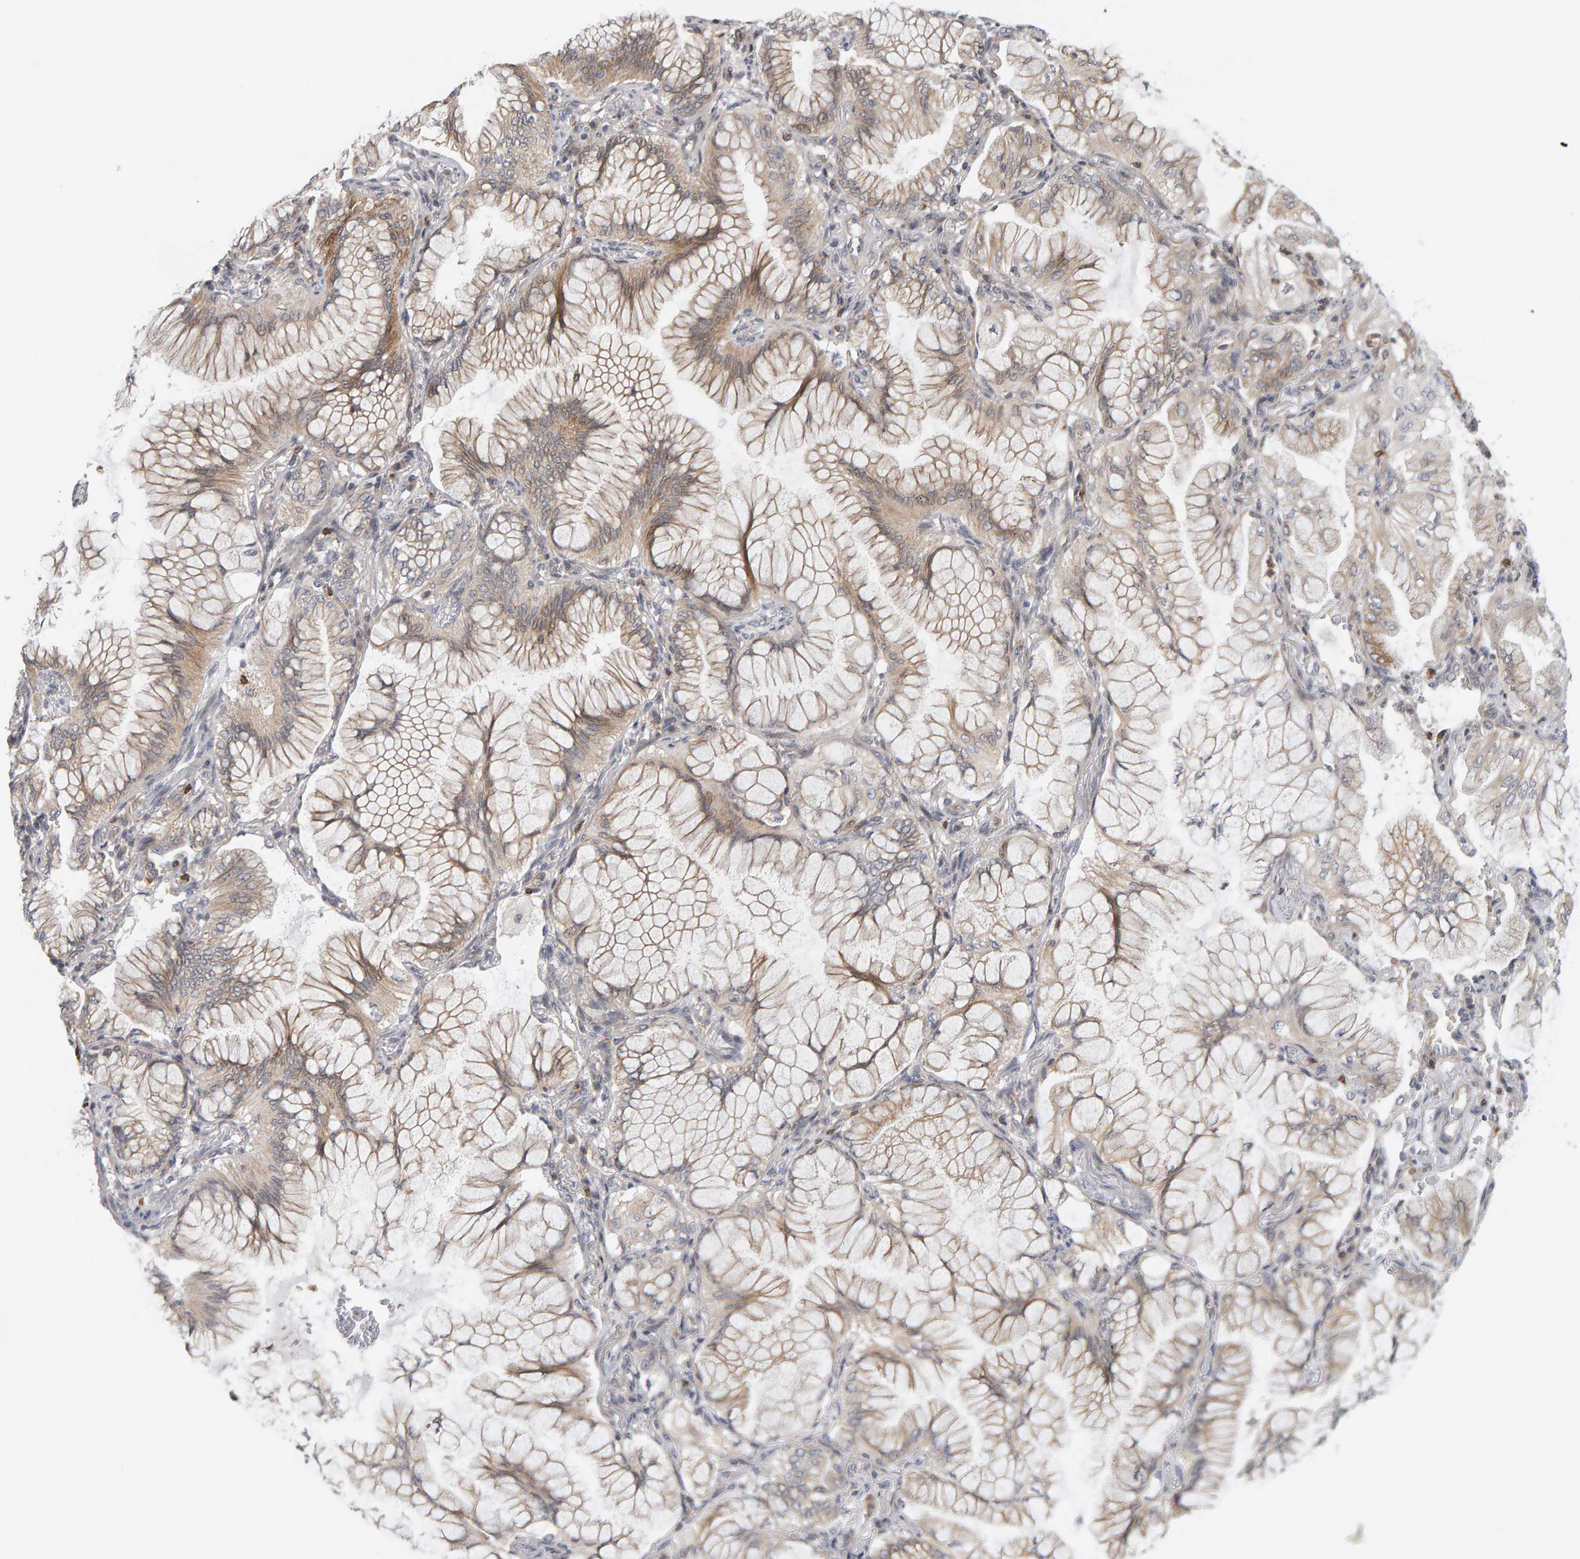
{"staining": {"intensity": "weak", "quantity": ">75%", "location": "cytoplasmic/membranous"}, "tissue": "lung cancer", "cell_type": "Tumor cells", "image_type": "cancer", "snomed": [{"axis": "morphology", "description": "Adenocarcinoma, NOS"}, {"axis": "topography", "description": "Lung"}], "caption": "Brown immunohistochemical staining in lung adenocarcinoma reveals weak cytoplasmic/membranous staining in approximately >75% of tumor cells.", "gene": "MSRA", "patient": {"sex": "female", "age": 70}}